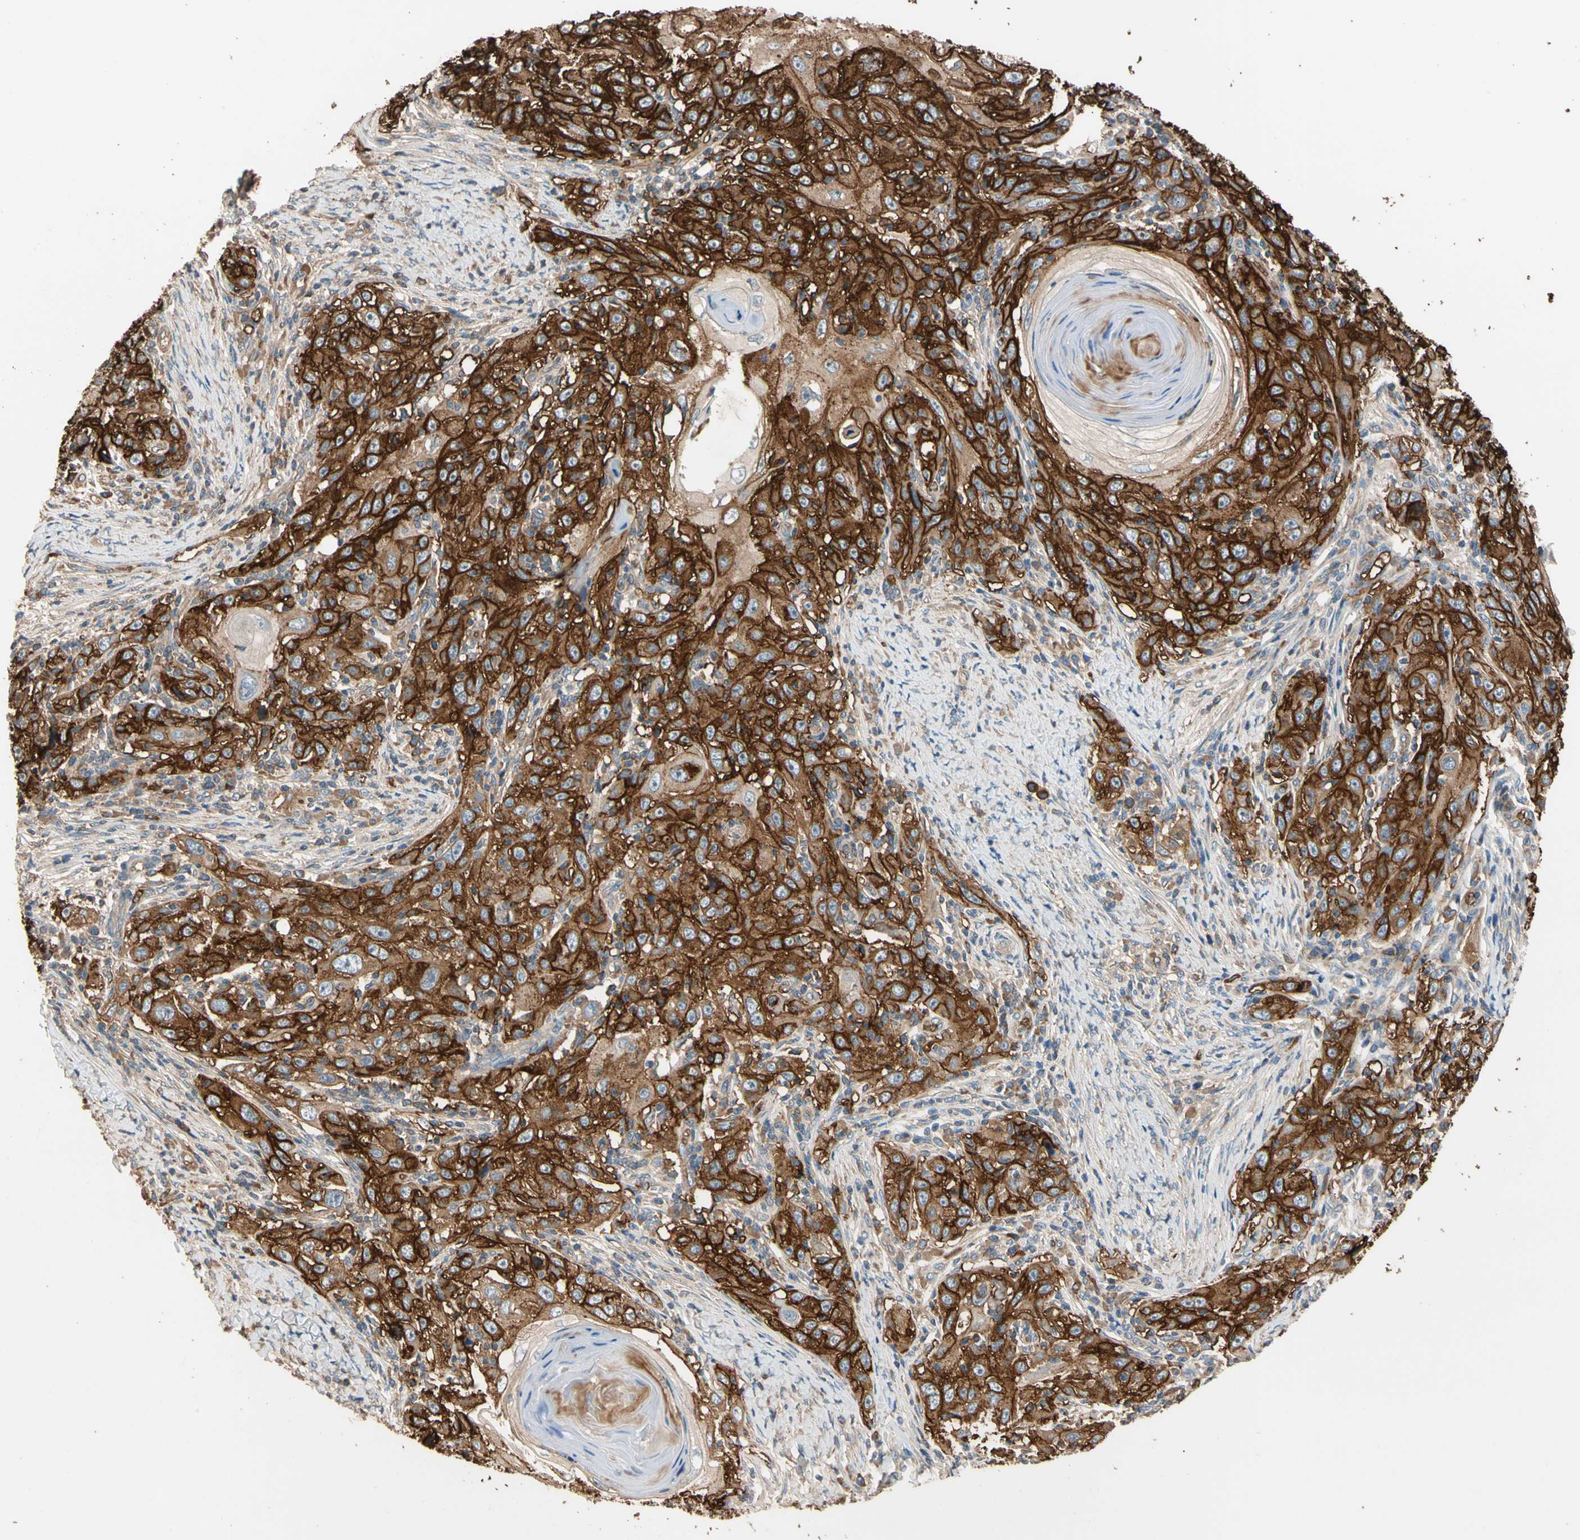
{"staining": {"intensity": "strong", "quantity": ">75%", "location": "cytoplasmic/membranous"}, "tissue": "skin cancer", "cell_type": "Tumor cells", "image_type": "cancer", "snomed": [{"axis": "morphology", "description": "Squamous cell carcinoma, NOS"}, {"axis": "topography", "description": "Skin"}], "caption": "Tumor cells exhibit strong cytoplasmic/membranous staining in about >75% of cells in squamous cell carcinoma (skin).", "gene": "RIOK2", "patient": {"sex": "female", "age": 88}}